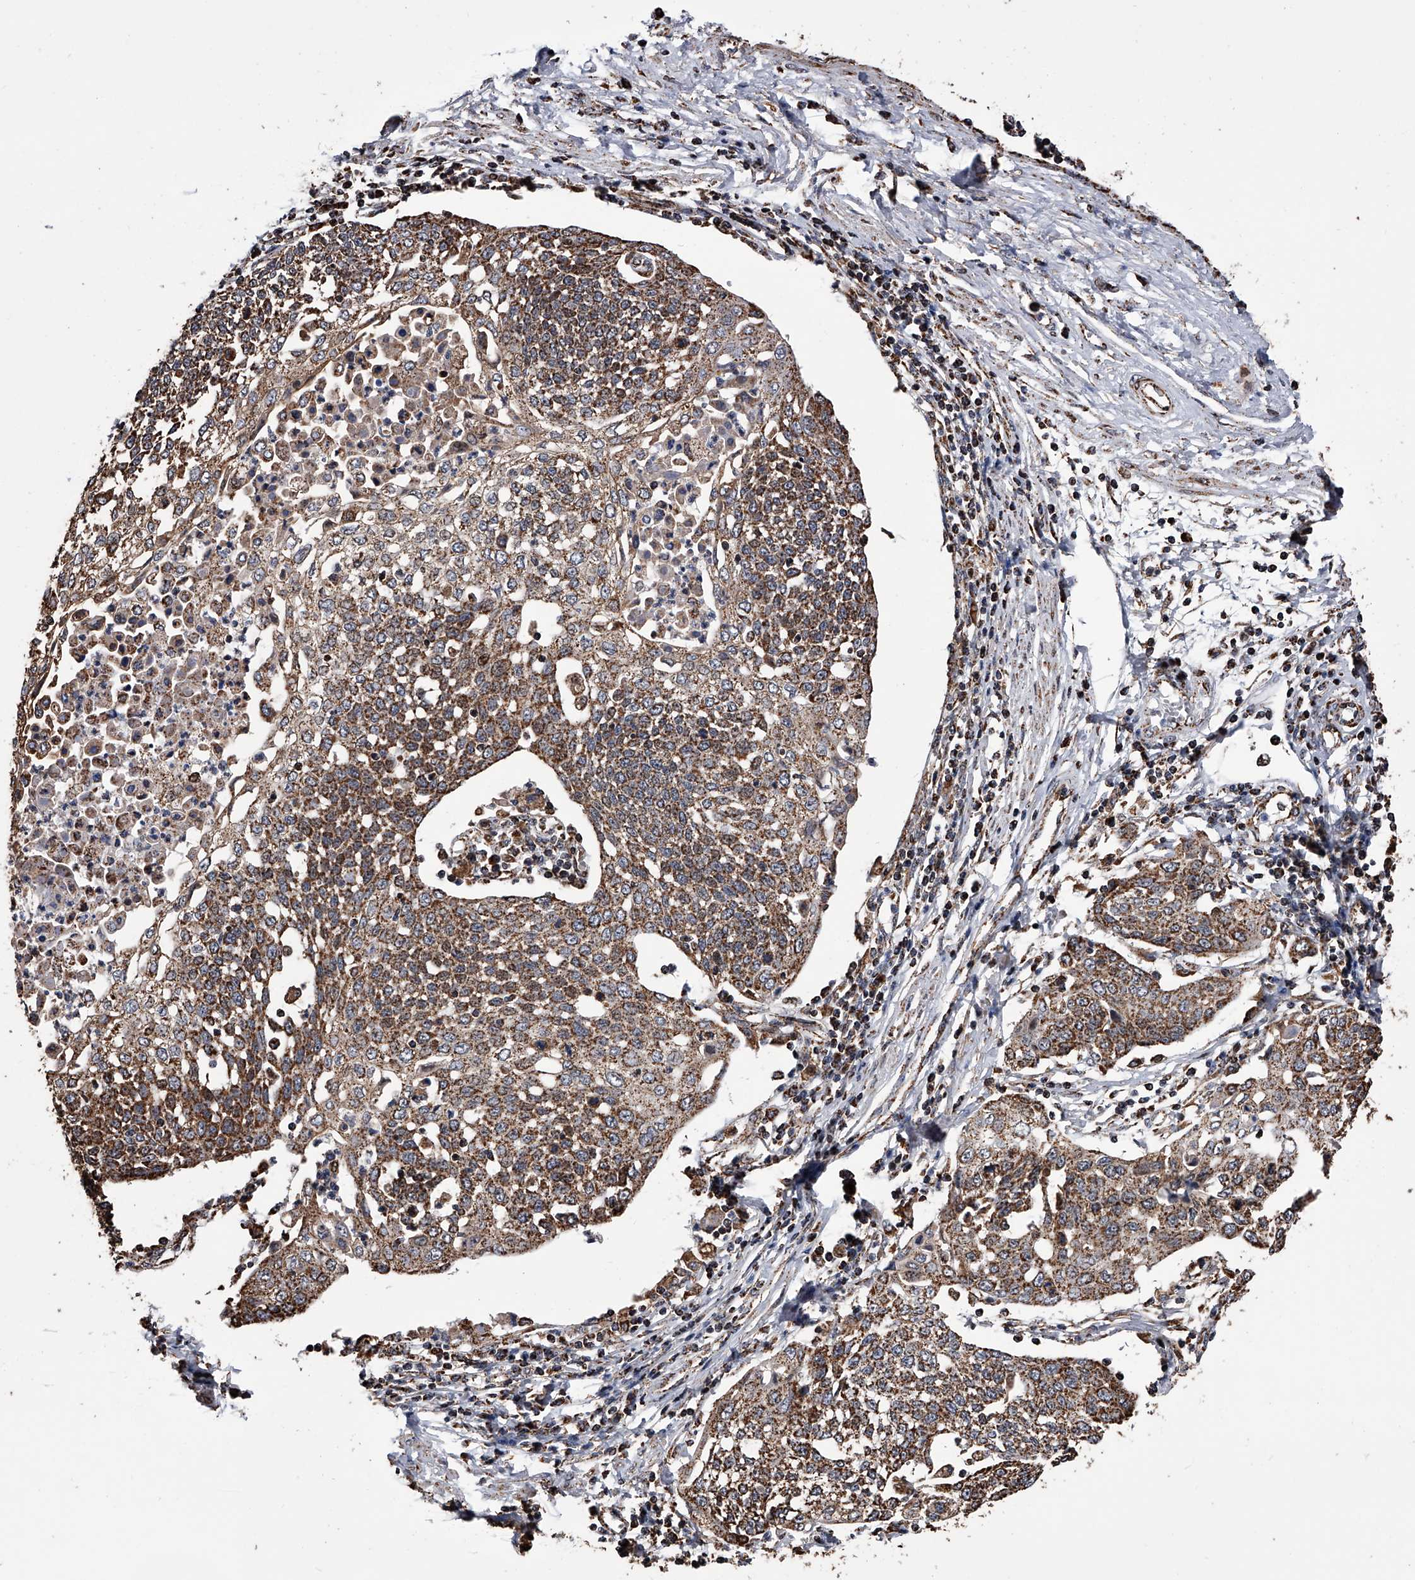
{"staining": {"intensity": "moderate", "quantity": ">75%", "location": "cytoplasmic/membranous"}, "tissue": "cervical cancer", "cell_type": "Tumor cells", "image_type": "cancer", "snomed": [{"axis": "morphology", "description": "Squamous cell carcinoma, NOS"}, {"axis": "topography", "description": "Cervix"}], "caption": "An image of cervical cancer stained for a protein displays moderate cytoplasmic/membranous brown staining in tumor cells.", "gene": "SMPDL3A", "patient": {"sex": "female", "age": 34}}